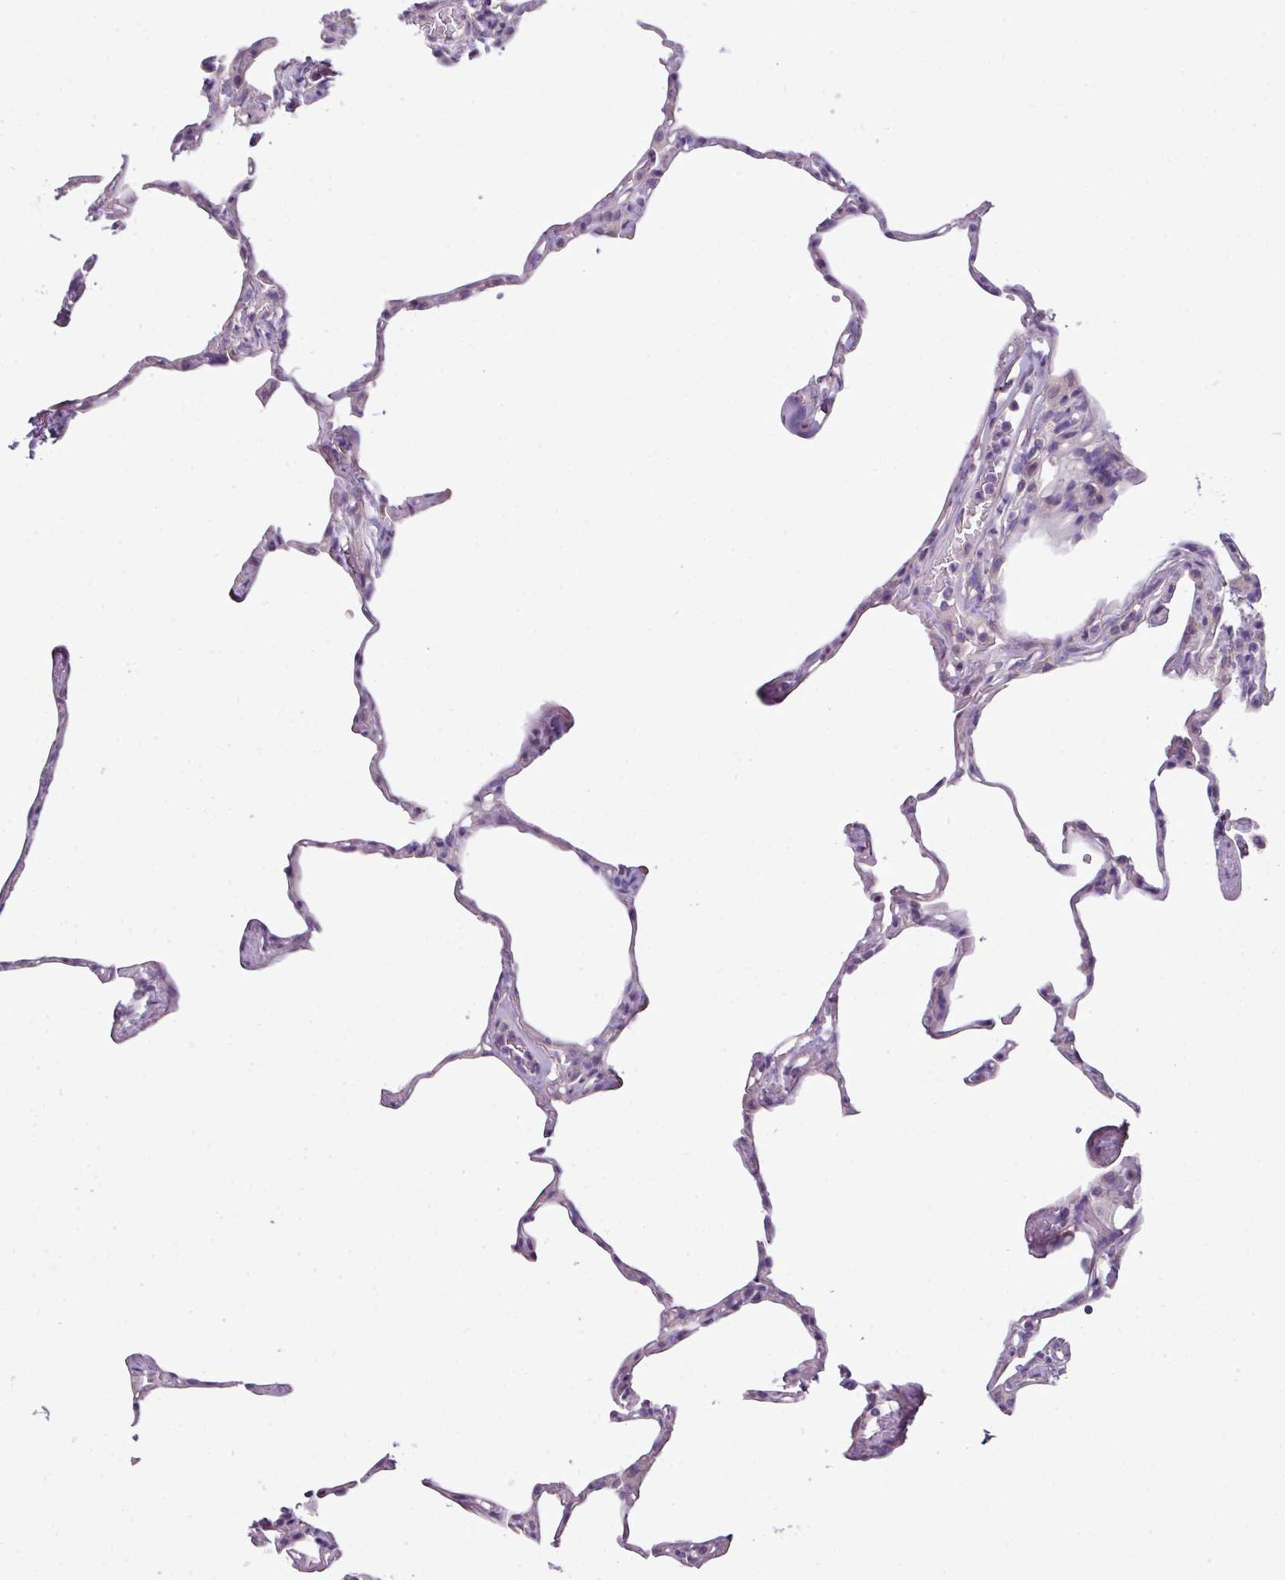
{"staining": {"intensity": "moderate", "quantity": "<25%", "location": "cytoplasmic/membranous"}, "tissue": "lung", "cell_type": "Alveolar cells", "image_type": "normal", "snomed": [{"axis": "morphology", "description": "Normal tissue, NOS"}, {"axis": "topography", "description": "Lung"}], "caption": "Alveolar cells demonstrate low levels of moderate cytoplasmic/membranous expression in approximately <25% of cells in unremarkable lung. The staining was performed using DAB (3,3'-diaminobenzidine) to visualize the protein expression in brown, while the nuclei were stained in blue with hematoxylin (Magnification: 20x).", "gene": "AGAP4", "patient": {"sex": "male", "age": 65}}